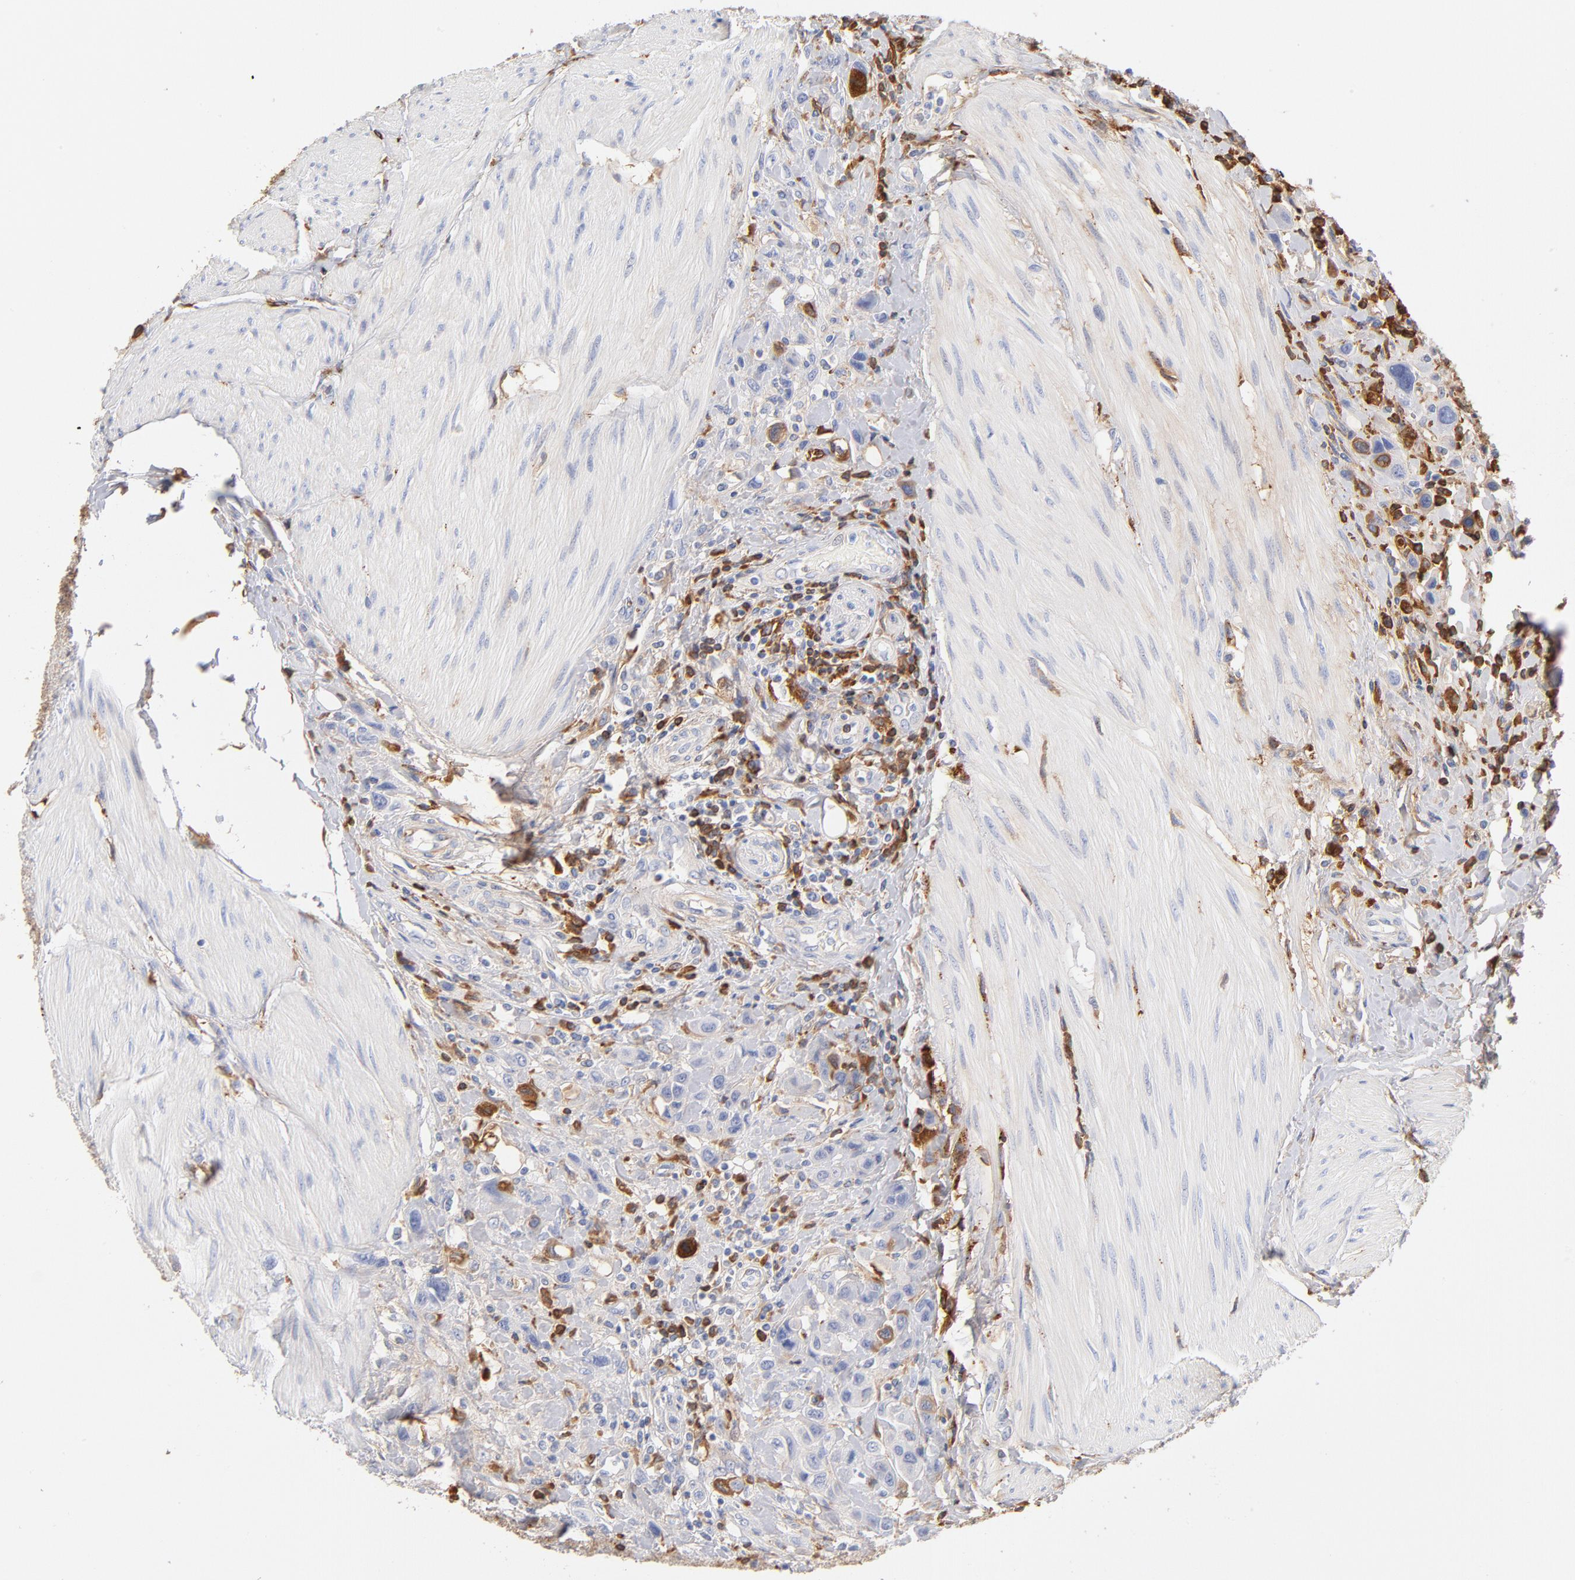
{"staining": {"intensity": "negative", "quantity": "none", "location": "none"}, "tissue": "urothelial cancer", "cell_type": "Tumor cells", "image_type": "cancer", "snomed": [{"axis": "morphology", "description": "Urothelial carcinoma, High grade"}, {"axis": "topography", "description": "Urinary bladder"}], "caption": "Tumor cells are negative for brown protein staining in urothelial cancer.", "gene": "C3", "patient": {"sex": "male", "age": 50}}